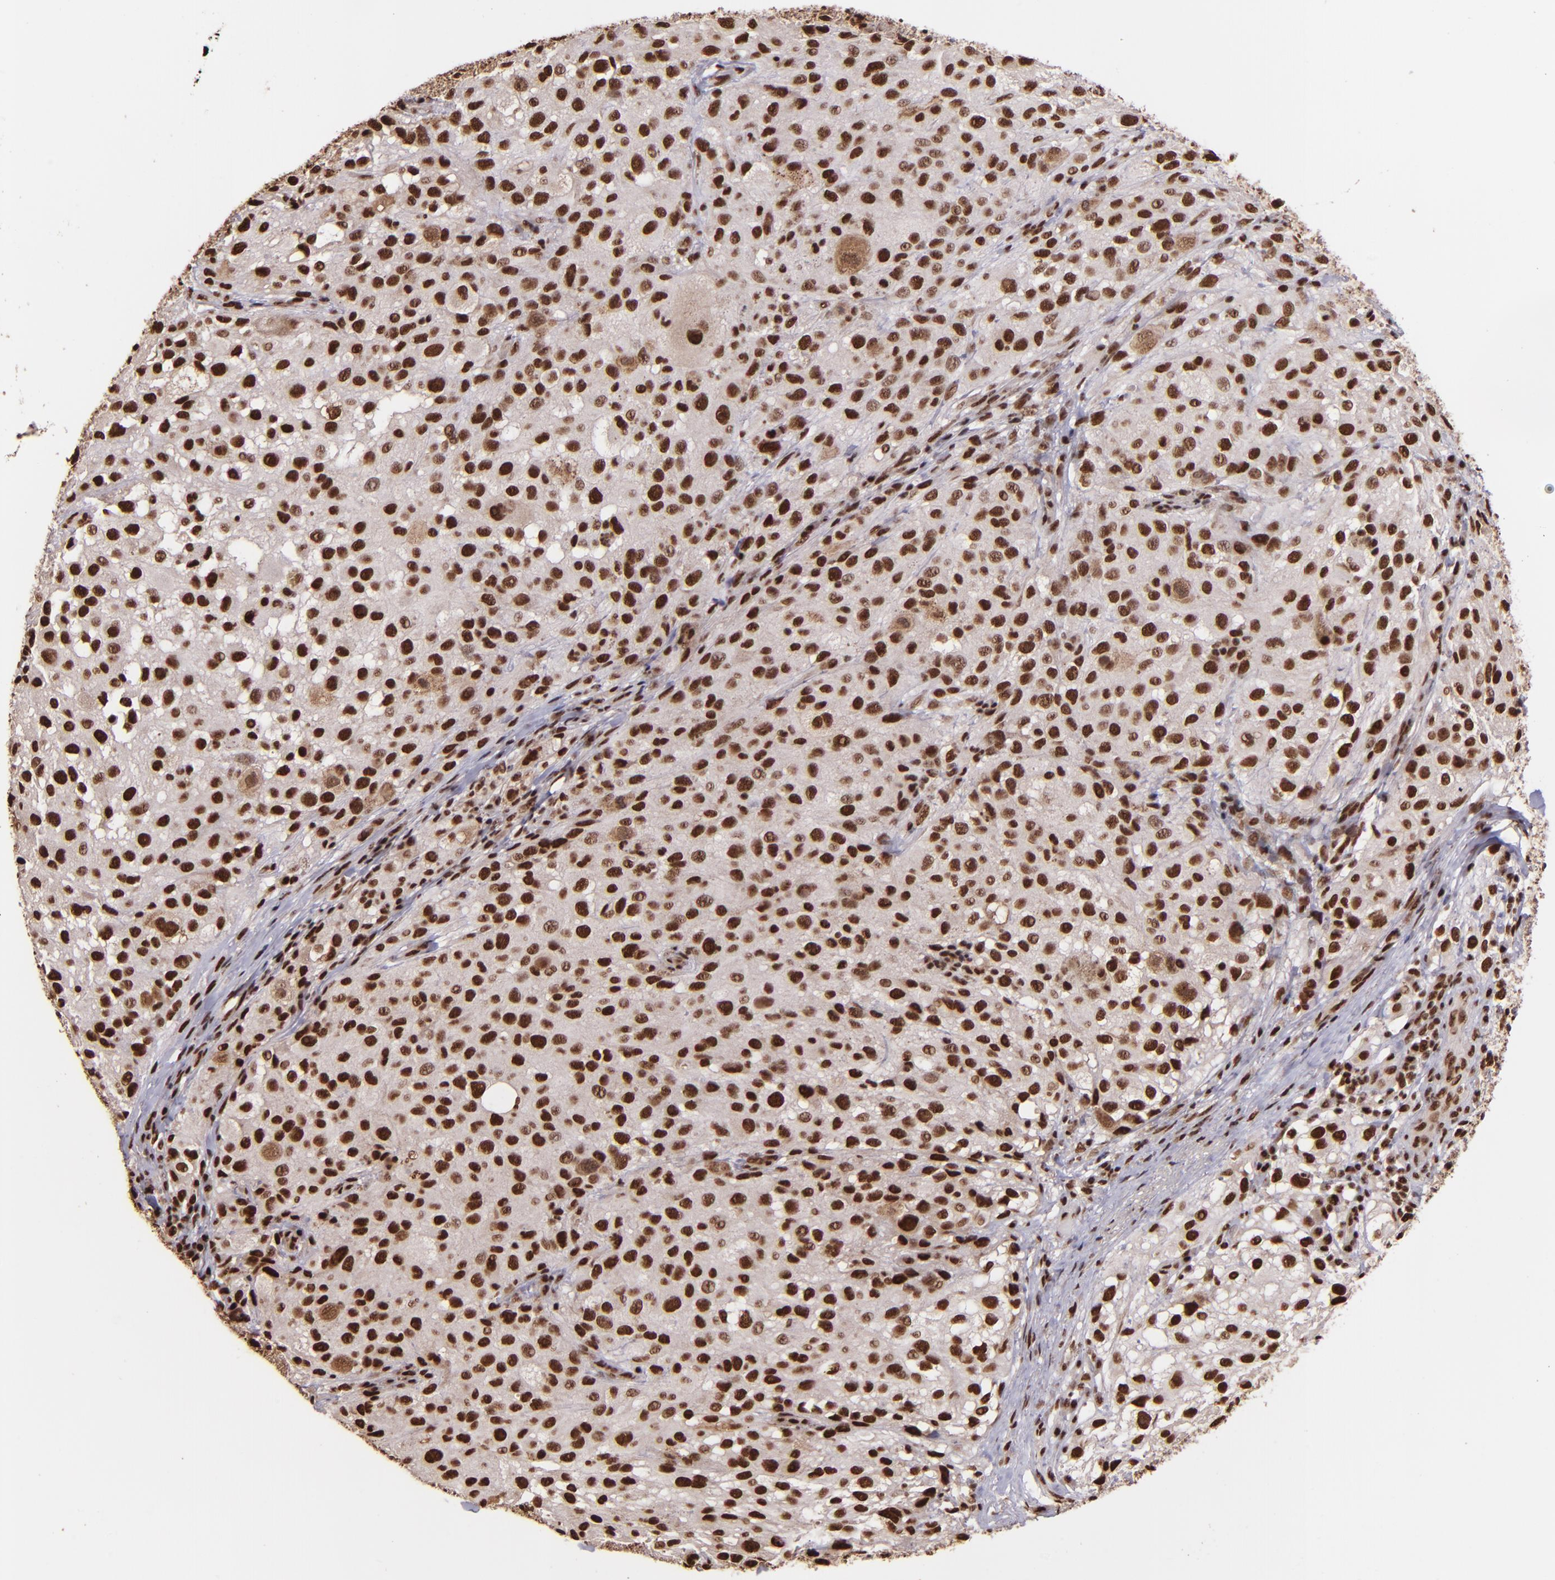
{"staining": {"intensity": "strong", "quantity": ">75%", "location": "nuclear"}, "tissue": "melanoma", "cell_type": "Tumor cells", "image_type": "cancer", "snomed": [{"axis": "morphology", "description": "Necrosis, NOS"}, {"axis": "morphology", "description": "Malignant melanoma, NOS"}, {"axis": "topography", "description": "Skin"}], "caption": "Human melanoma stained with a brown dye exhibits strong nuclear positive positivity in approximately >75% of tumor cells.", "gene": "PQBP1", "patient": {"sex": "female", "age": 87}}